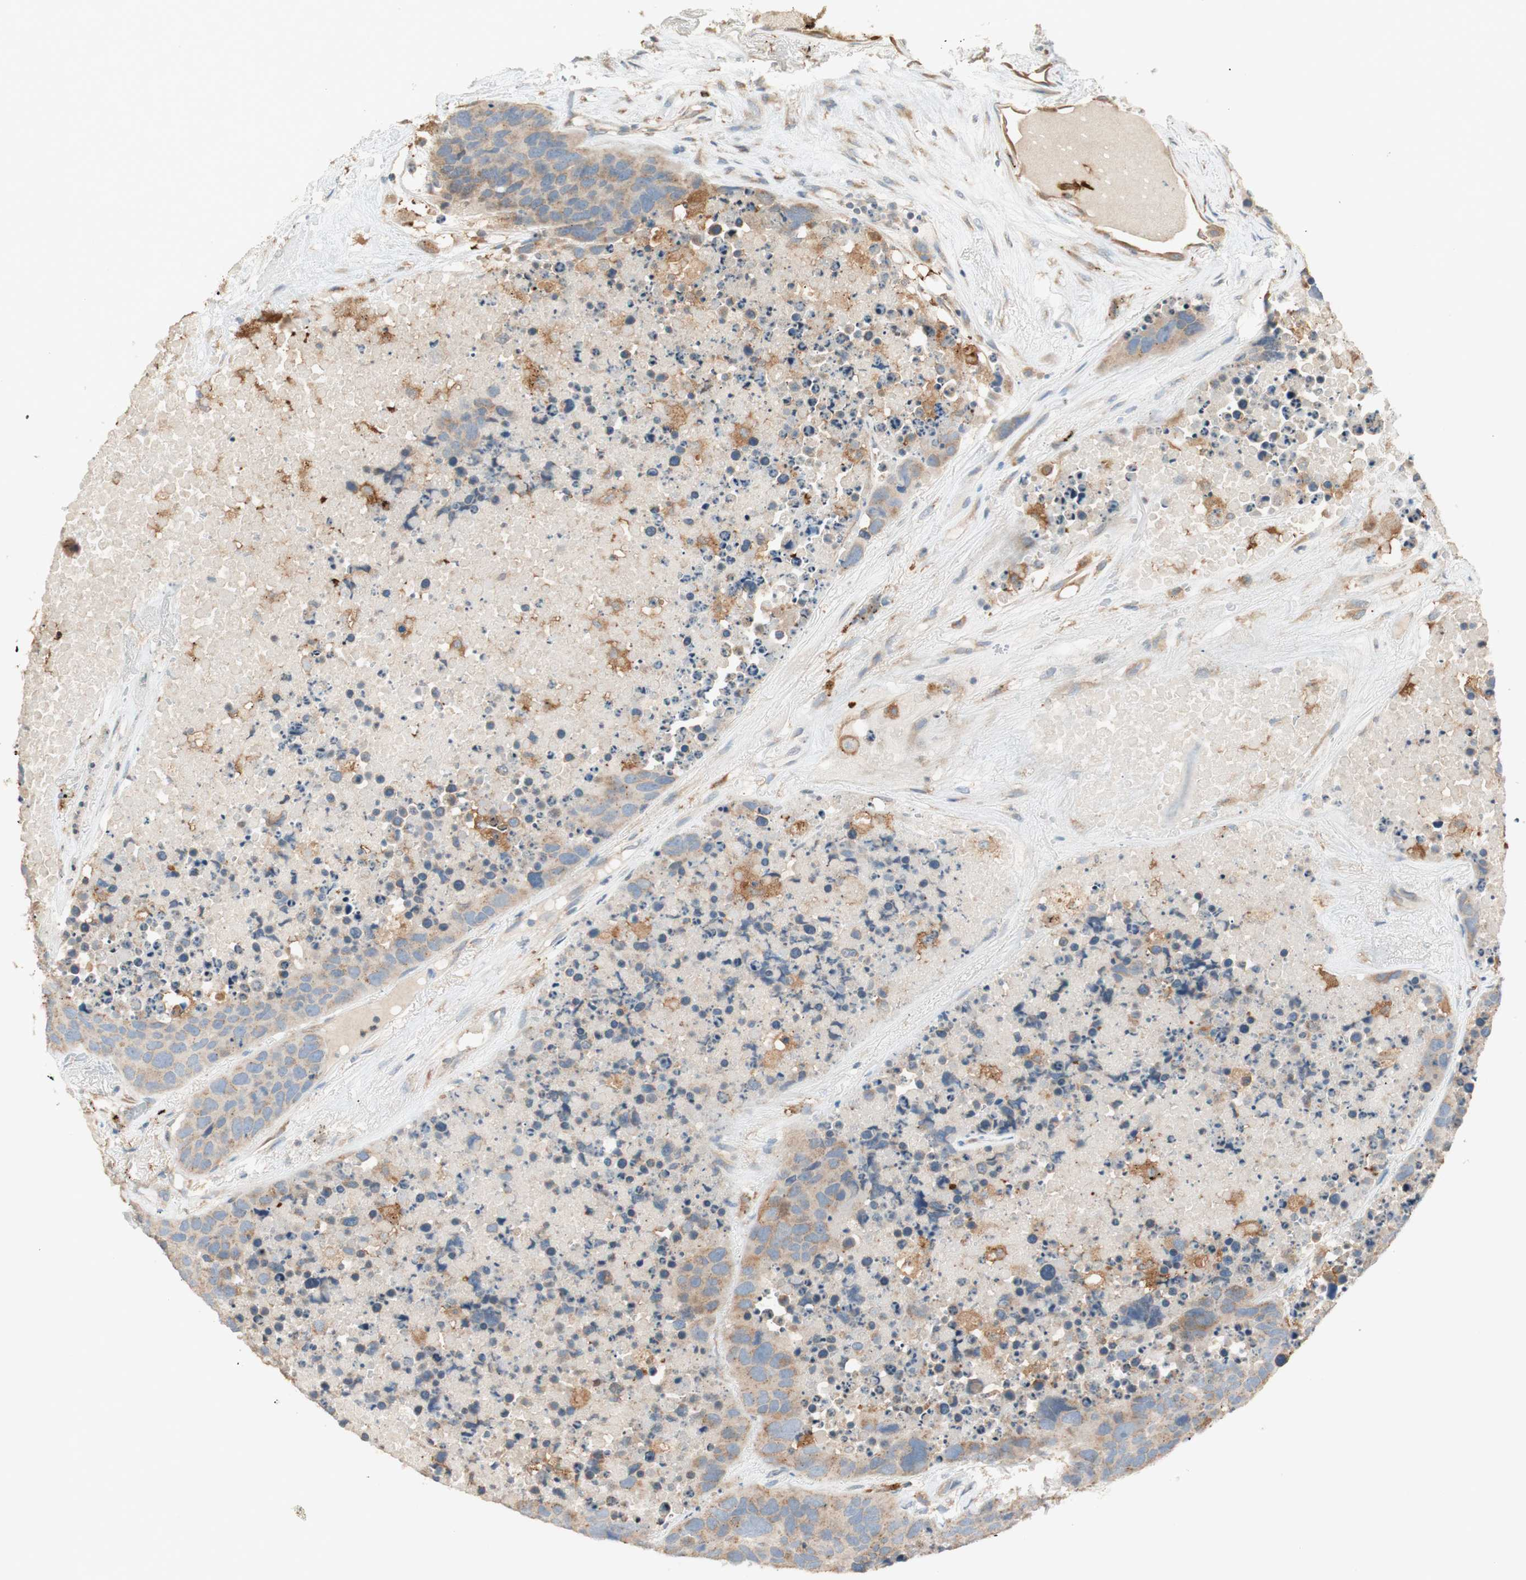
{"staining": {"intensity": "weak", "quantity": ">75%", "location": "cytoplasmic/membranous"}, "tissue": "carcinoid", "cell_type": "Tumor cells", "image_type": "cancer", "snomed": [{"axis": "morphology", "description": "Carcinoid, malignant, NOS"}, {"axis": "topography", "description": "Lung"}], "caption": "Immunohistochemistry histopathology image of carcinoid stained for a protein (brown), which exhibits low levels of weak cytoplasmic/membranous staining in approximately >75% of tumor cells.", "gene": "CLCN2", "patient": {"sex": "male", "age": 60}}